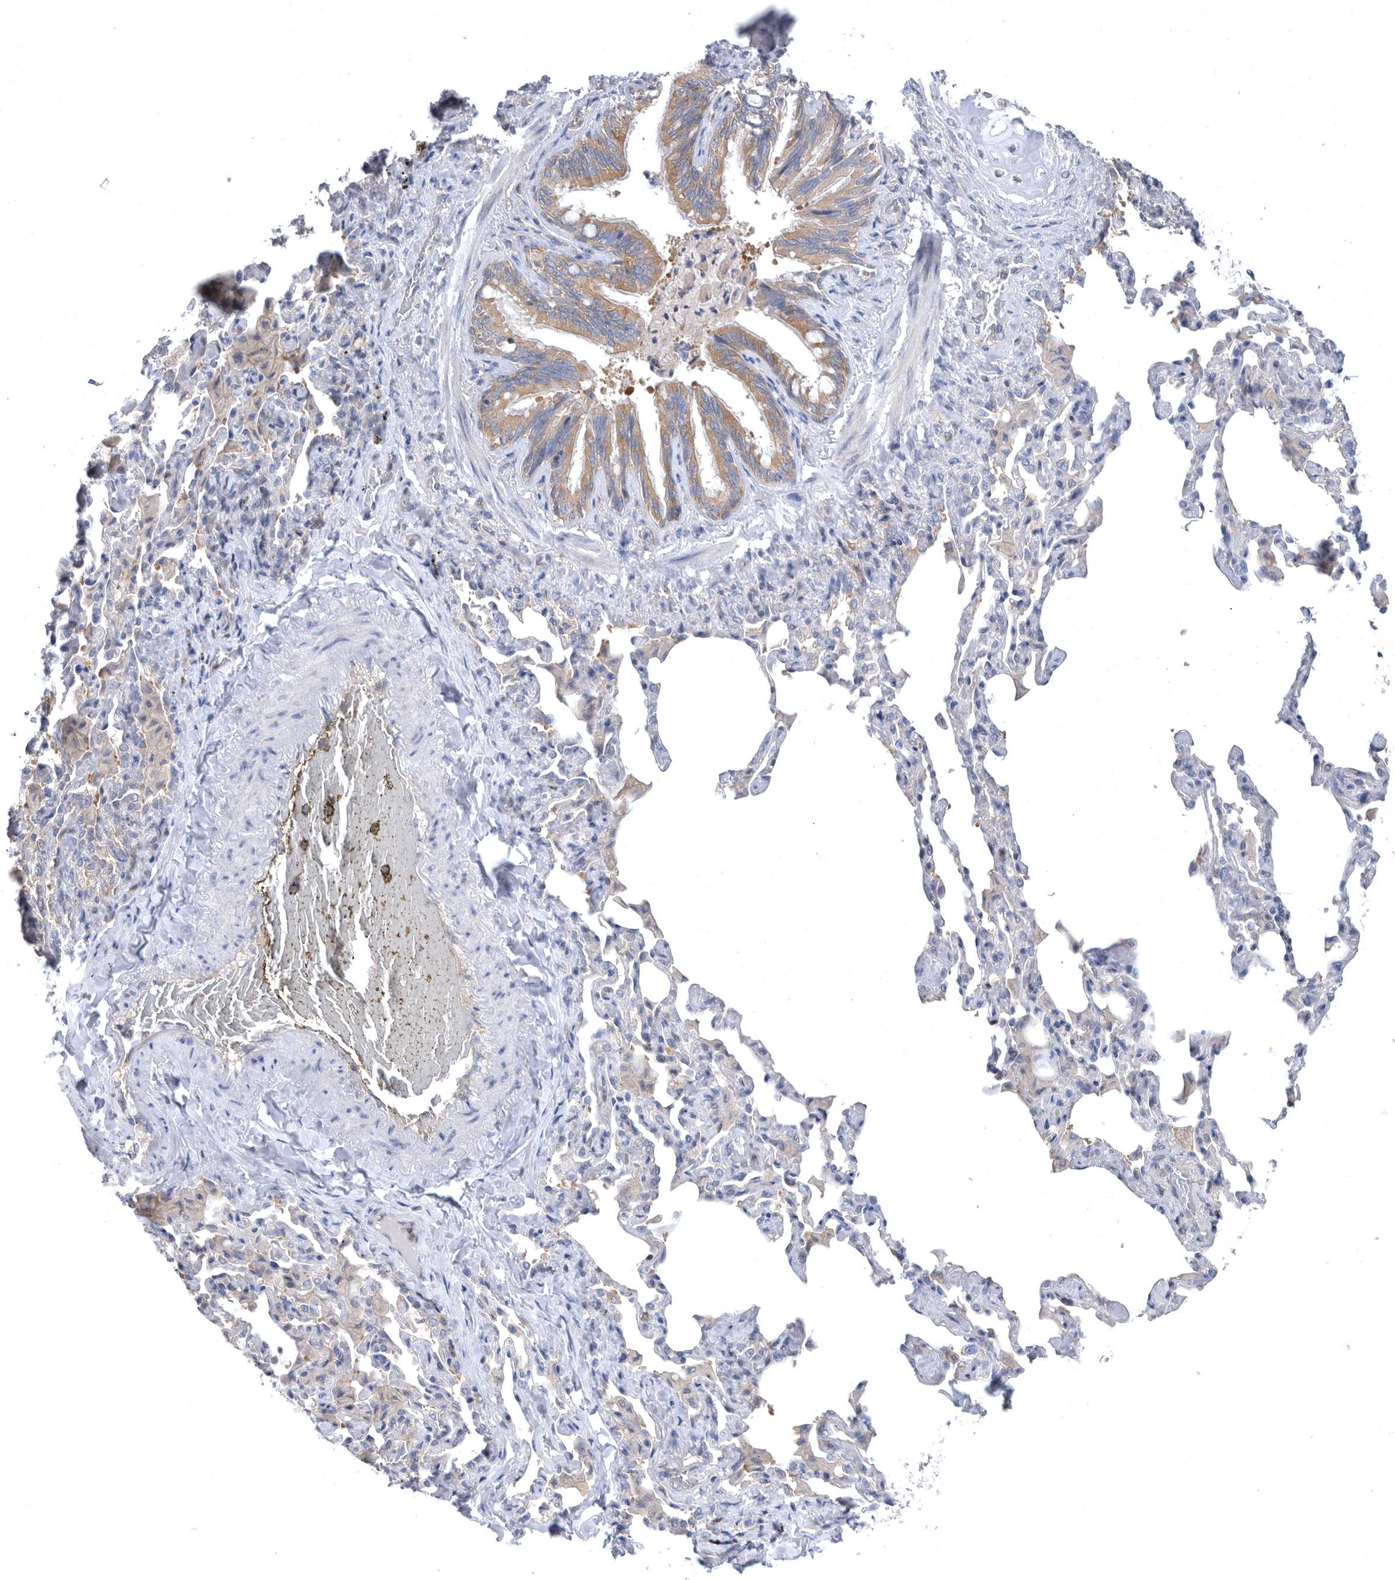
{"staining": {"intensity": "moderate", "quantity": ">75%", "location": "cytoplasmic/membranous"}, "tissue": "bronchus", "cell_type": "Respiratory epithelial cells", "image_type": "normal", "snomed": [{"axis": "morphology", "description": "Normal tissue, NOS"}, {"axis": "morphology", "description": "Inflammation, NOS"}, {"axis": "topography", "description": "Lung"}], "caption": "The immunohistochemical stain shows moderate cytoplasmic/membranous positivity in respiratory epithelial cells of benign bronchus. (DAB = brown stain, brightfield microscopy at high magnification).", "gene": "CCT4", "patient": {"sex": "female", "age": 46}}